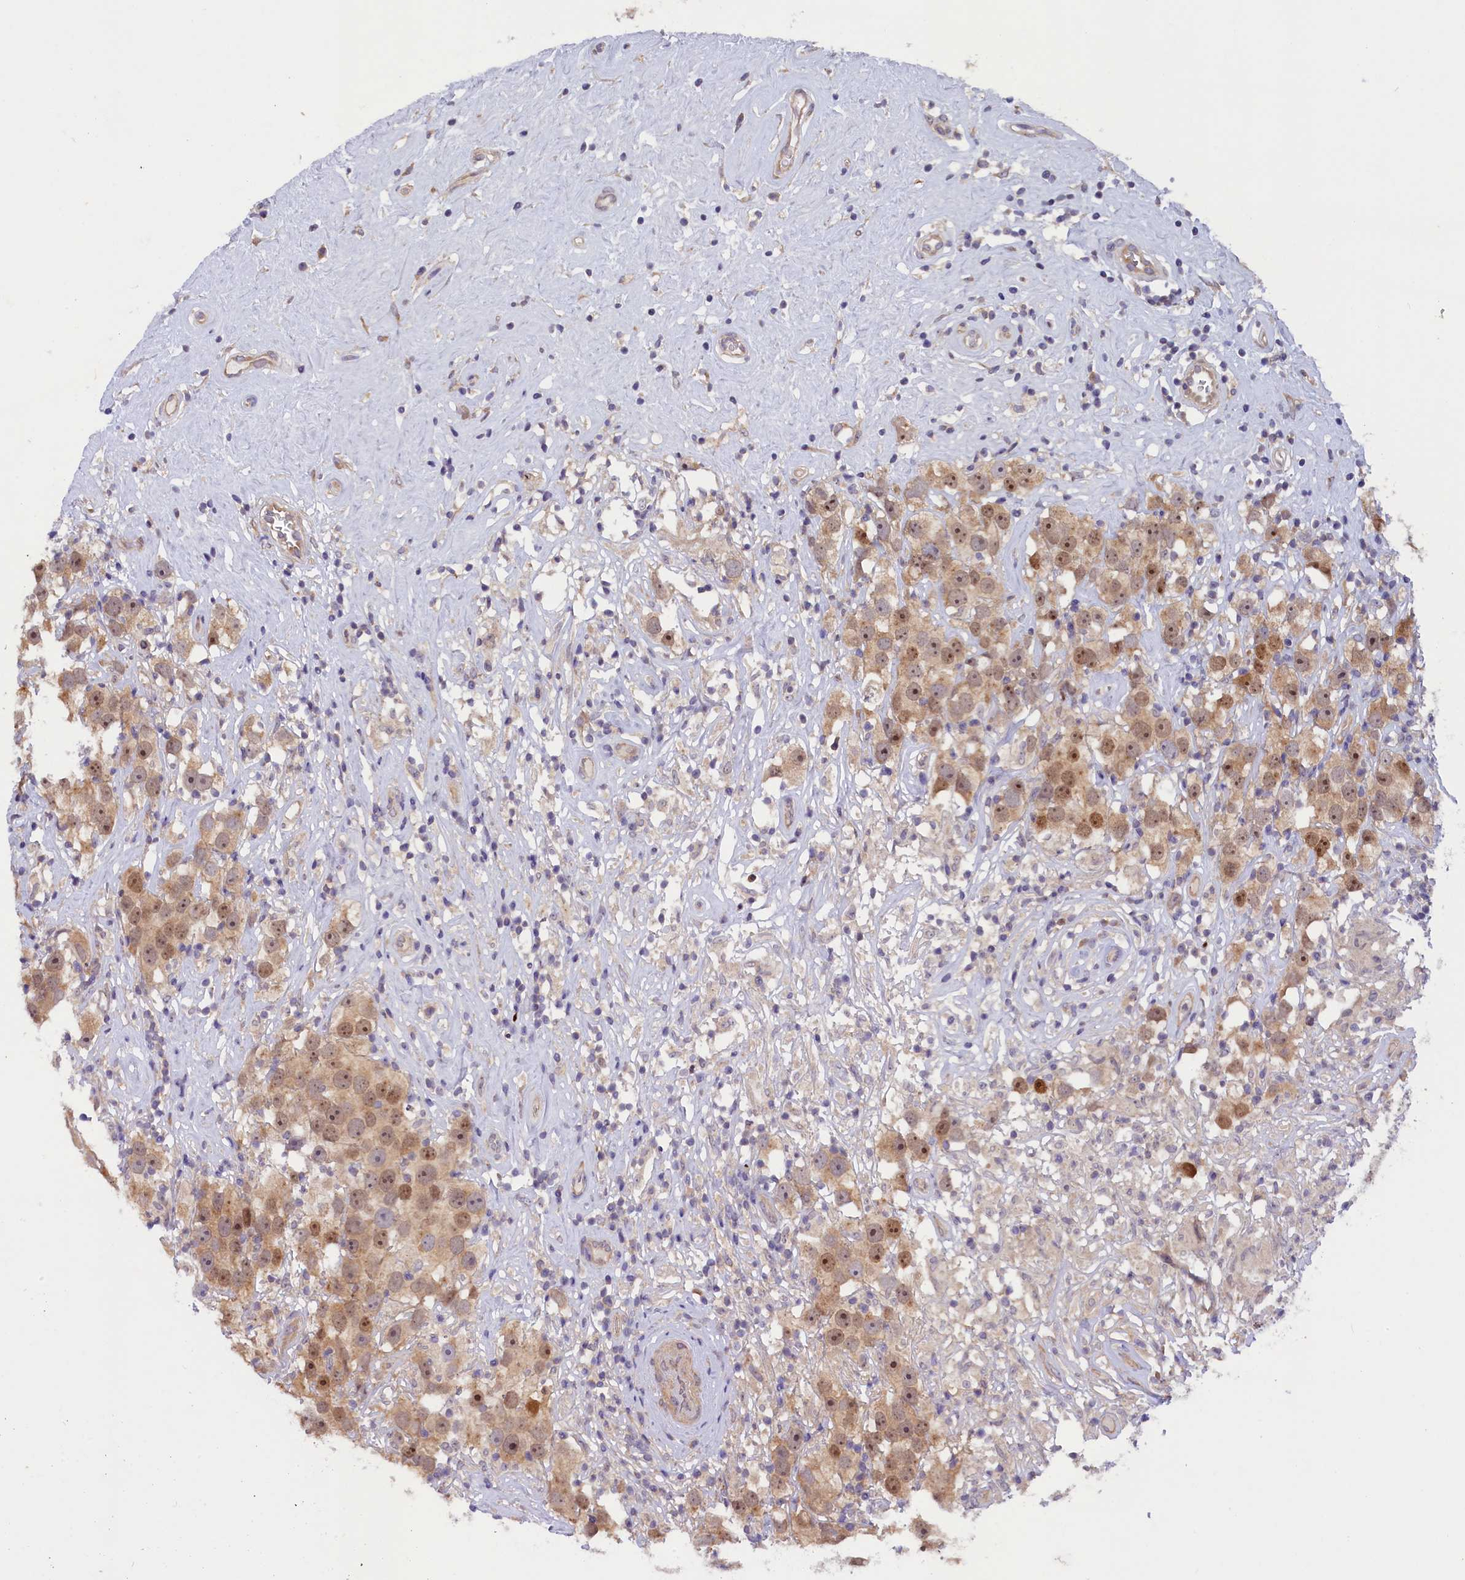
{"staining": {"intensity": "moderate", "quantity": ">75%", "location": "cytoplasmic/membranous,nuclear"}, "tissue": "testis cancer", "cell_type": "Tumor cells", "image_type": "cancer", "snomed": [{"axis": "morphology", "description": "Seminoma, NOS"}, {"axis": "topography", "description": "Testis"}], "caption": "Seminoma (testis) stained for a protein reveals moderate cytoplasmic/membranous and nuclear positivity in tumor cells. The protein is stained brown, and the nuclei are stained in blue (DAB IHC with brightfield microscopy, high magnification).", "gene": "CCDC9B", "patient": {"sex": "male", "age": 49}}